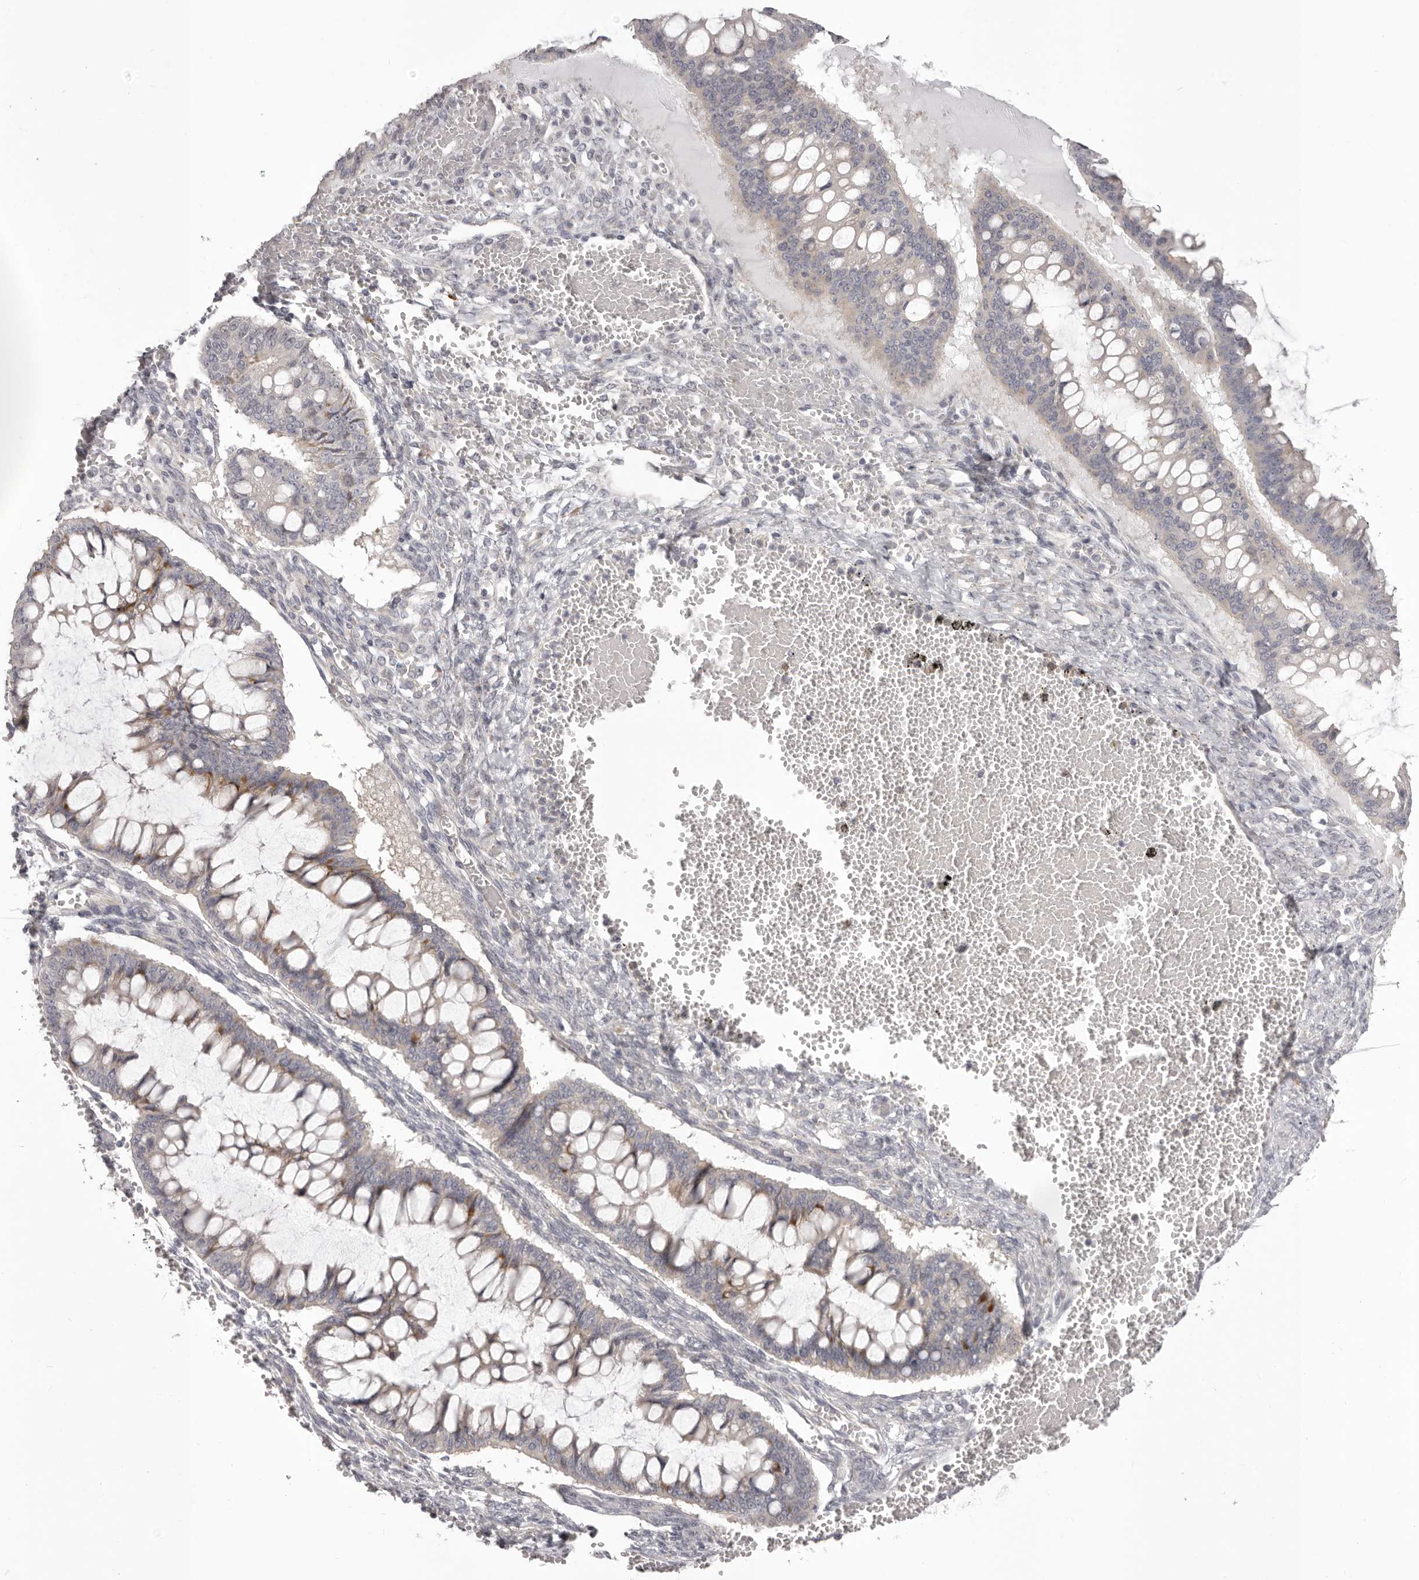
{"staining": {"intensity": "moderate", "quantity": "<25%", "location": "cytoplasmic/membranous"}, "tissue": "ovarian cancer", "cell_type": "Tumor cells", "image_type": "cancer", "snomed": [{"axis": "morphology", "description": "Cystadenocarcinoma, mucinous, NOS"}, {"axis": "topography", "description": "Ovary"}], "caption": "Tumor cells display low levels of moderate cytoplasmic/membranous expression in approximately <25% of cells in human ovarian cancer (mucinous cystadenocarcinoma). (DAB IHC, brown staining for protein, blue staining for nuclei).", "gene": "OTUD3", "patient": {"sex": "female", "age": 73}}